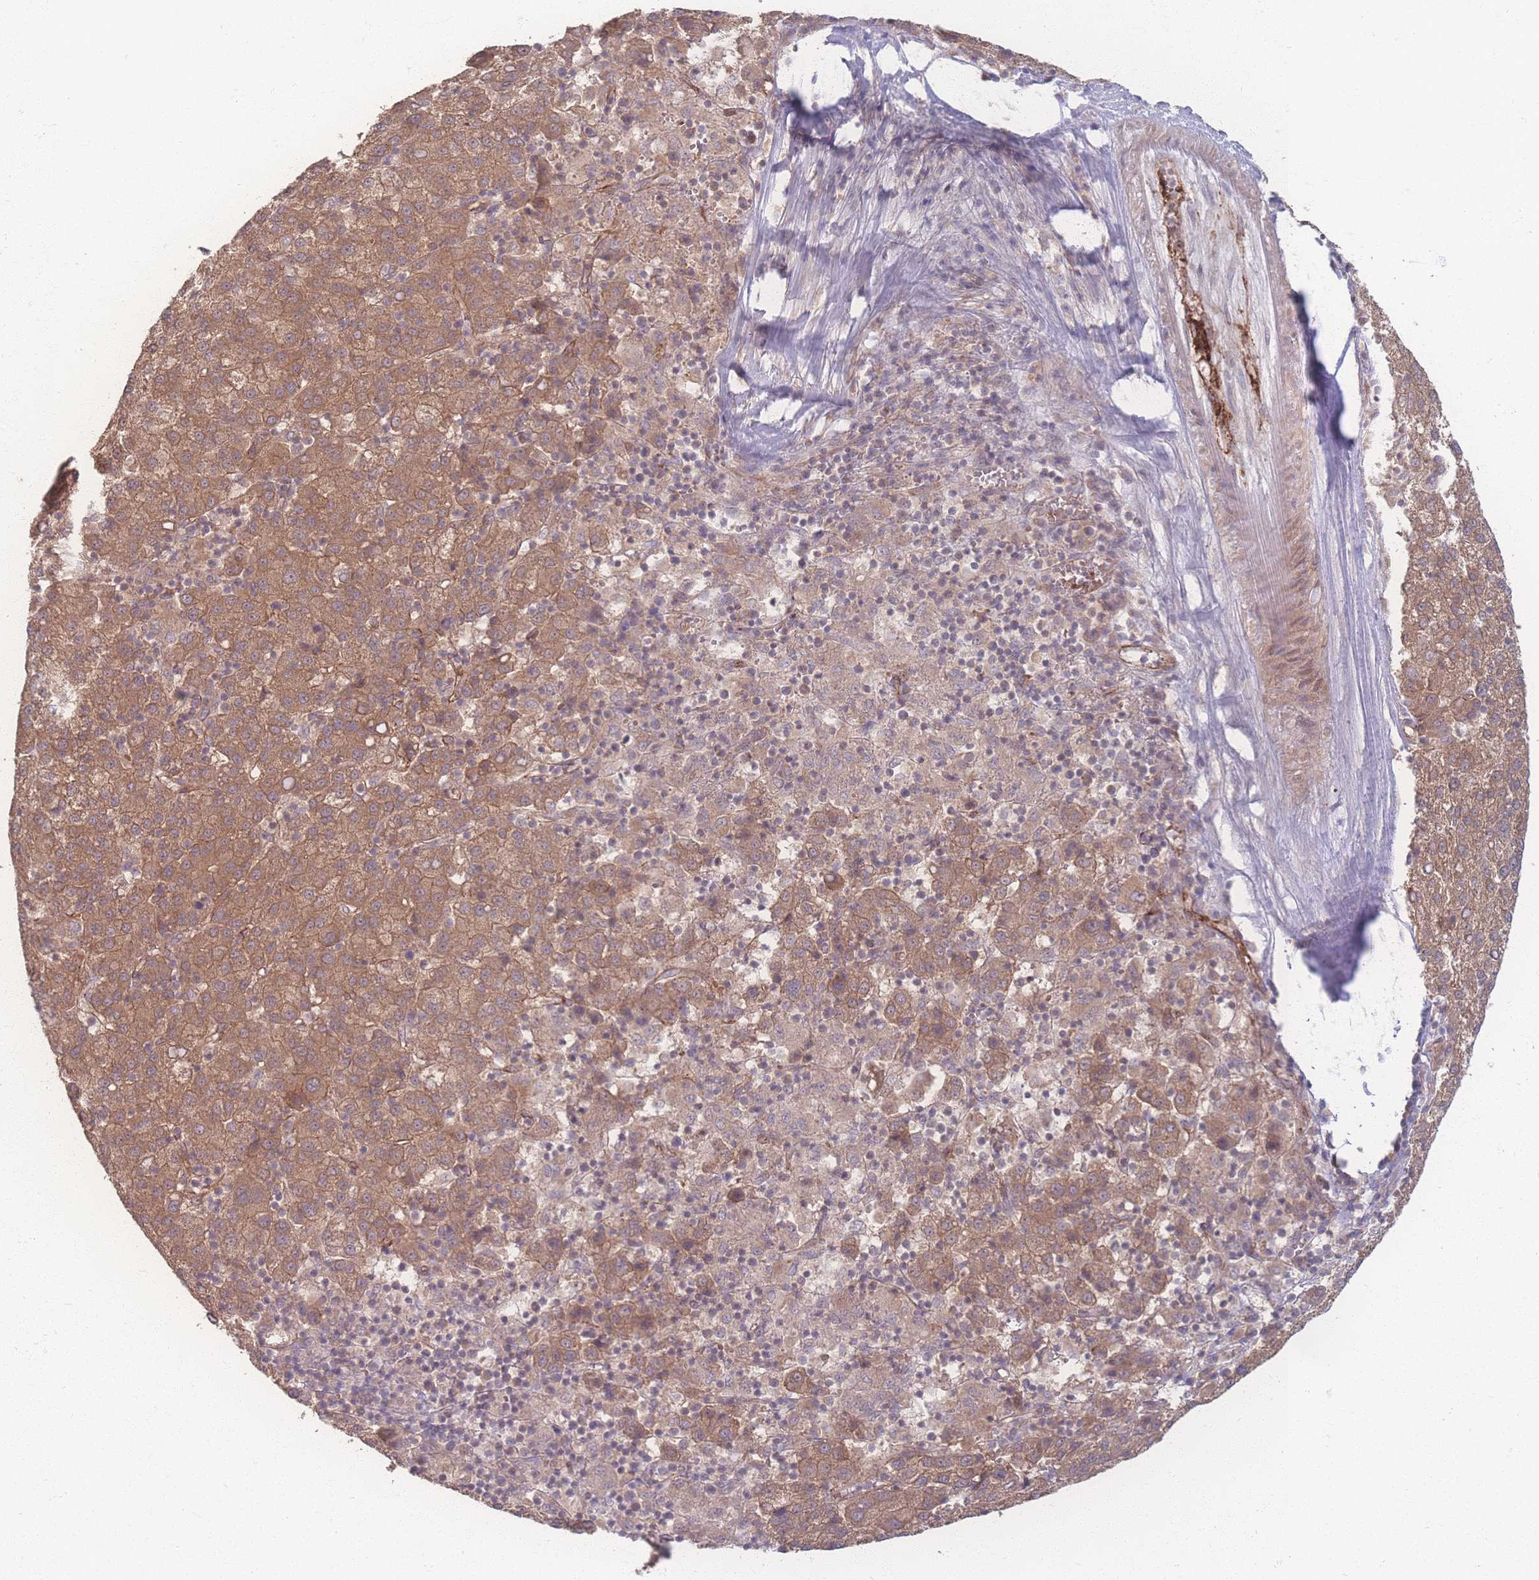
{"staining": {"intensity": "moderate", "quantity": ">75%", "location": "cytoplasmic/membranous"}, "tissue": "liver cancer", "cell_type": "Tumor cells", "image_type": "cancer", "snomed": [{"axis": "morphology", "description": "Carcinoma, Hepatocellular, NOS"}, {"axis": "topography", "description": "Liver"}], "caption": "Immunohistochemistry (IHC) photomicrograph of neoplastic tissue: human liver cancer (hepatocellular carcinoma) stained using immunohistochemistry (IHC) demonstrates medium levels of moderate protein expression localized specifically in the cytoplasmic/membranous of tumor cells, appearing as a cytoplasmic/membranous brown color.", "gene": "INSR", "patient": {"sex": "female", "age": 58}}